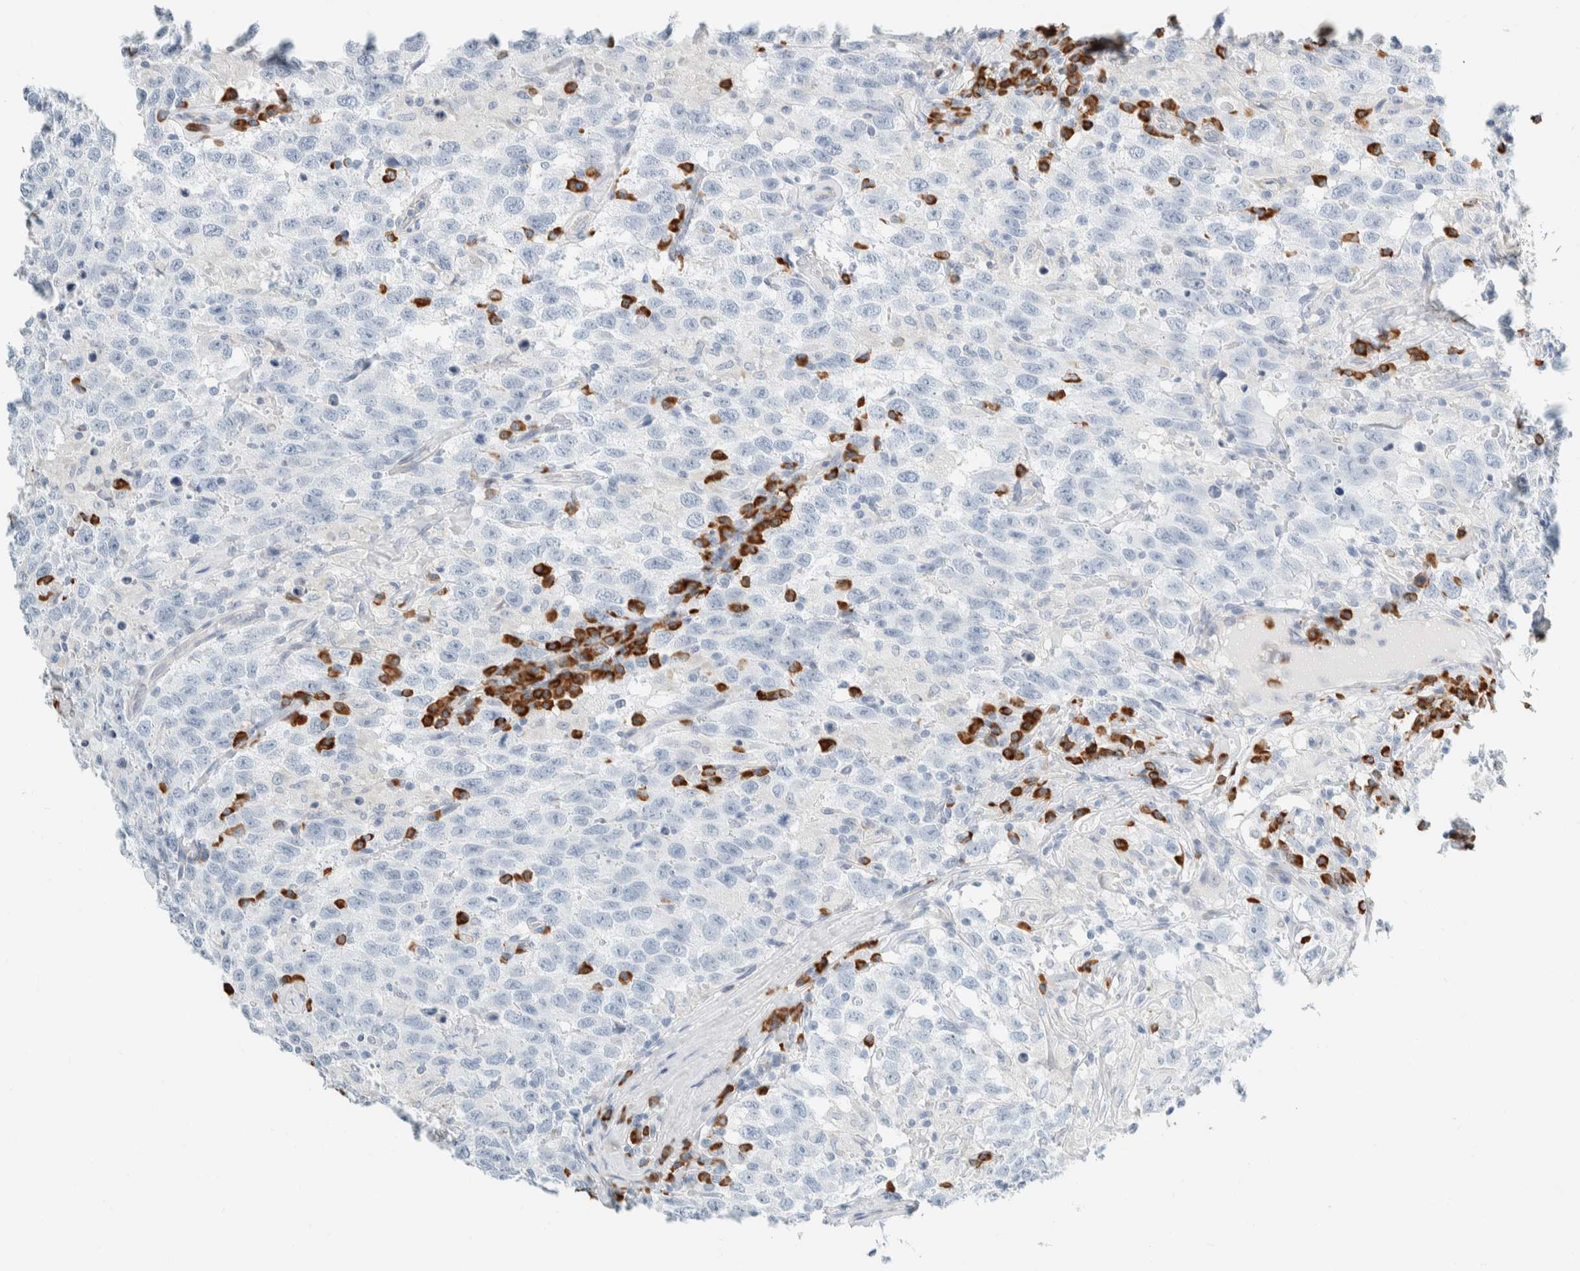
{"staining": {"intensity": "negative", "quantity": "none", "location": "none"}, "tissue": "testis cancer", "cell_type": "Tumor cells", "image_type": "cancer", "snomed": [{"axis": "morphology", "description": "Seminoma, NOS"}, {"axis": "topography", "description": "Testis"}], "caption": "Testis cancer (seminoma) was stained to show a protein in brown. There is no significant positivity in tumor cells.", "gene": "ARHGAP27", "patient": {"sex": "male", "age": 41}}